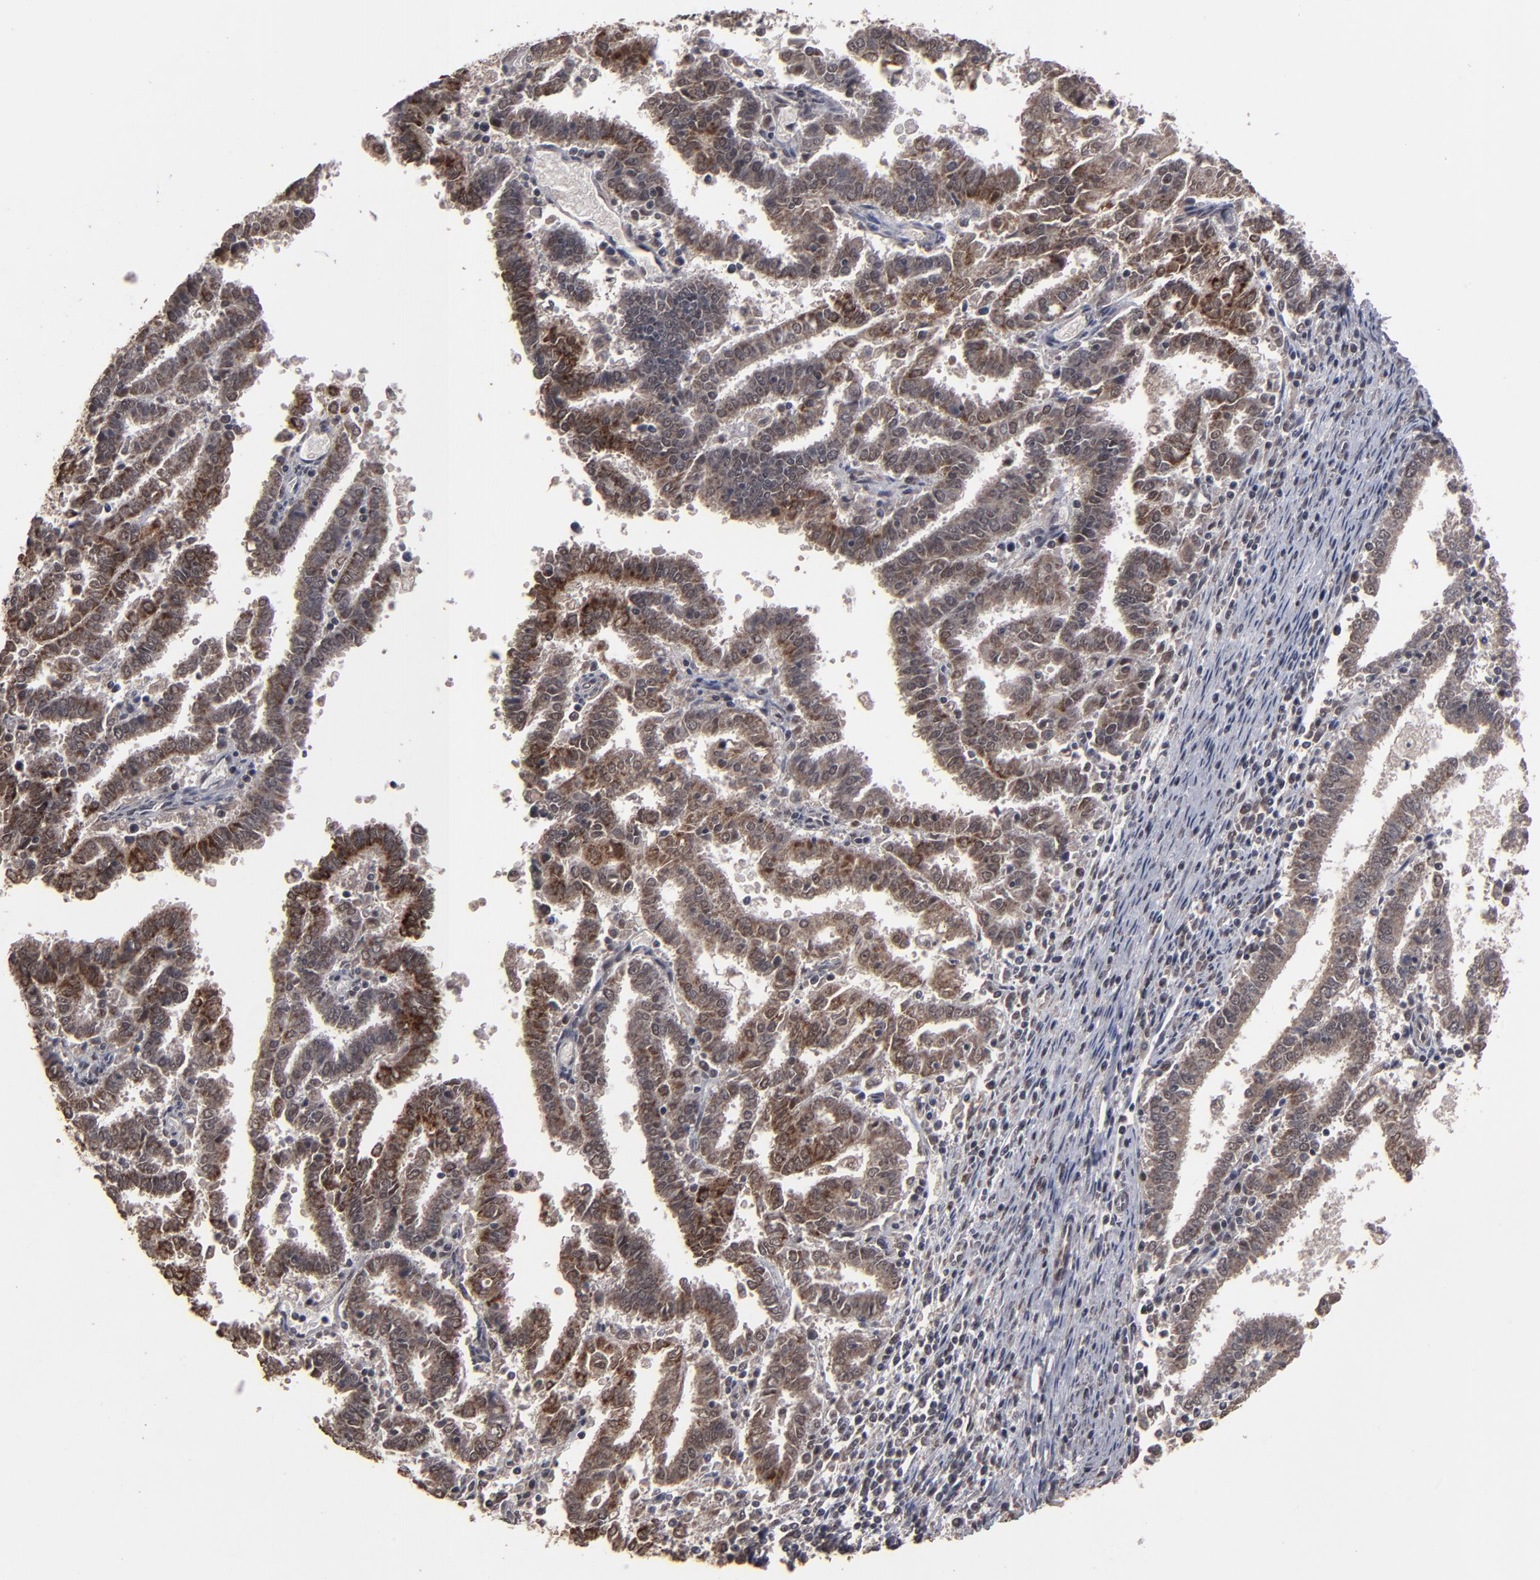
{"staining": {"intensity": "moderate", "quantity": ">75%", "location": "cytoplasmic/membranous"}, "tissue": "endometrial cancer", "cell_type": "Tumor cells", "image_type": "cancer", "snomed": [{"axis": "morphology", "description": "Adenocarcinoma, NOS"}, {"axis": "topography", "description": "Uterus"}], "caption": "An immunohistochemistry histopathology image of neoplastic tissue is shown. Protein staining in brown shows moderate cytoplasmic/membranous positivity in endometrial cancer within tumor cells.", "gene": "BNIP3", "patient": {"sex": "female", "age": 83}}